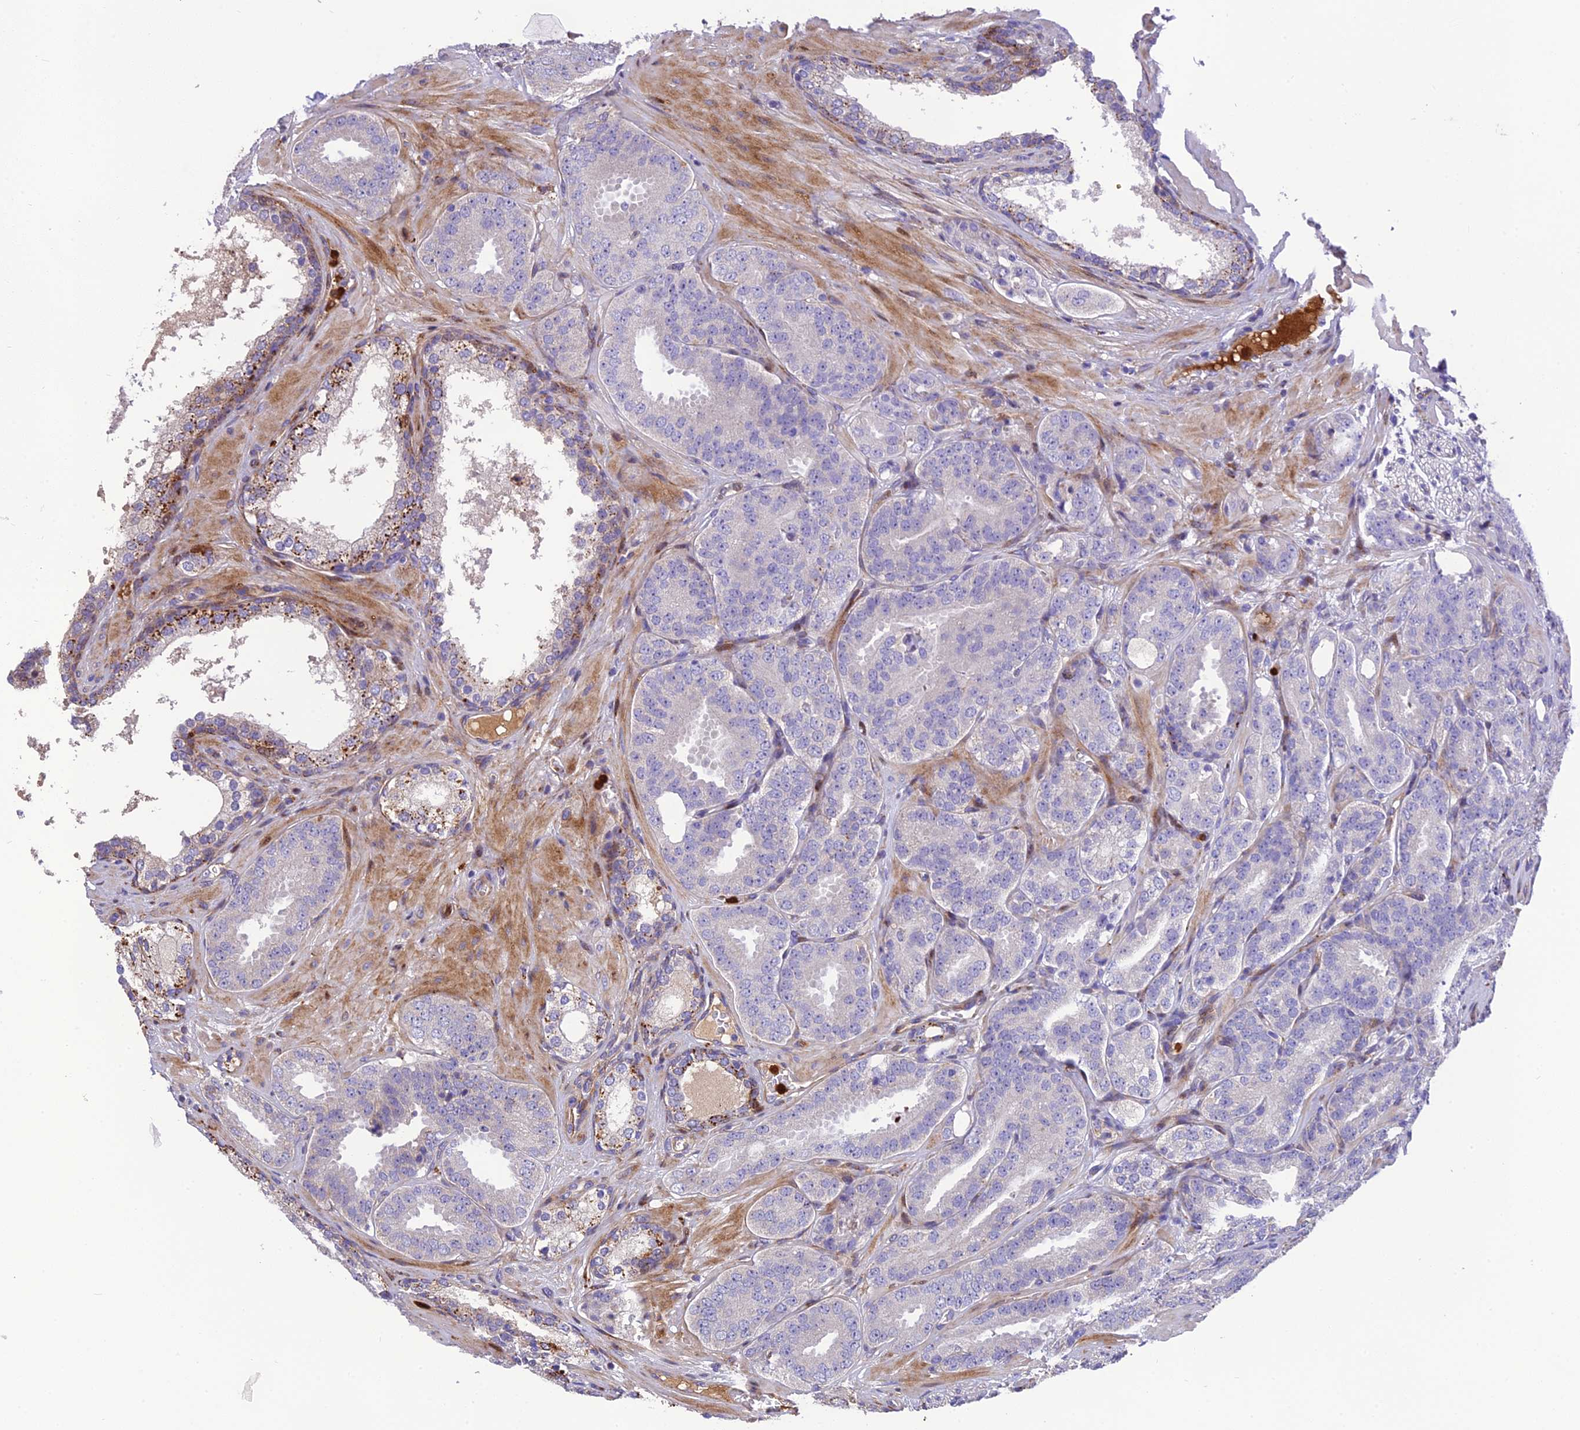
{"staining": {"intensity": "negative", "quantity": "none", "location": "none"}, "tissue": "prostate cancer", "cell_type": "Tumor cells", "image_type": "cancer", "snomed": [{"axis": "morphology", "description": "Adenocarcinoma, High grade"}, {"axis": "topography", "description": "Prostate"}], "caption": "The image demonstrates no significant staining in tumor cells of prostate adenocarcinoma (high-grade).", "gene": "CPSF4L", "patient": {"sex": "male", "age": 63}}